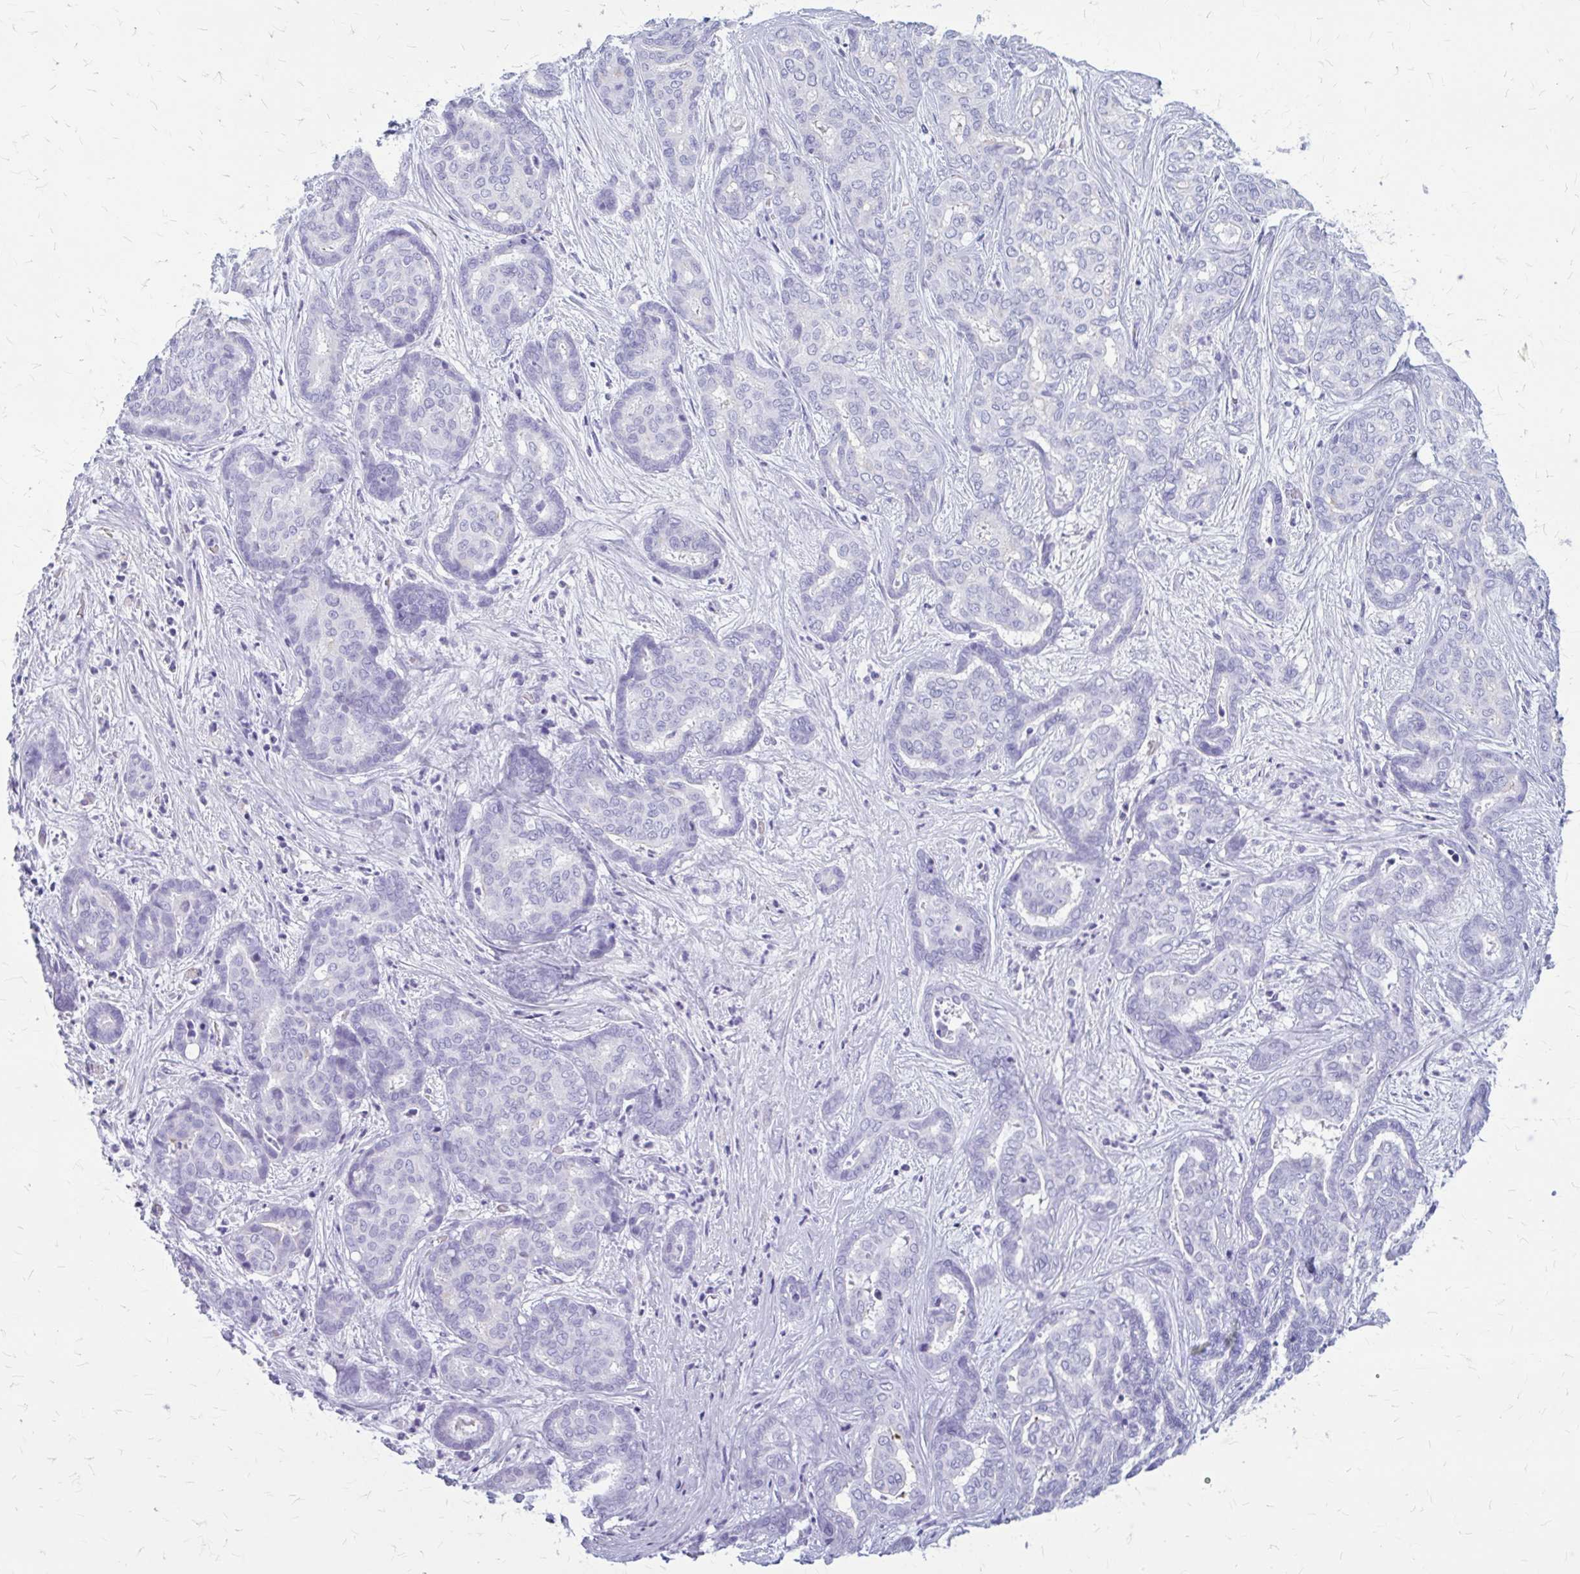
{"staining": {"intensity": "negative", "quantity": "none", "location": "none"}, "tissue": "liver cancer", "cell_type": "Tumor cells", "image_type": "cancer", "snomed": [{"axis": "morphology", "description": "Cholangiocarcinoma"}, {"axis": "topography", "description": "Liver"}], "caption": "This is an immunohistochemistry (IHC) micrograph of cholangiocarcinoma (liver). There is no staining in tumor cells.", "gene": "KLHDC7A", "patient": {"sex": "female", "age": 64}}